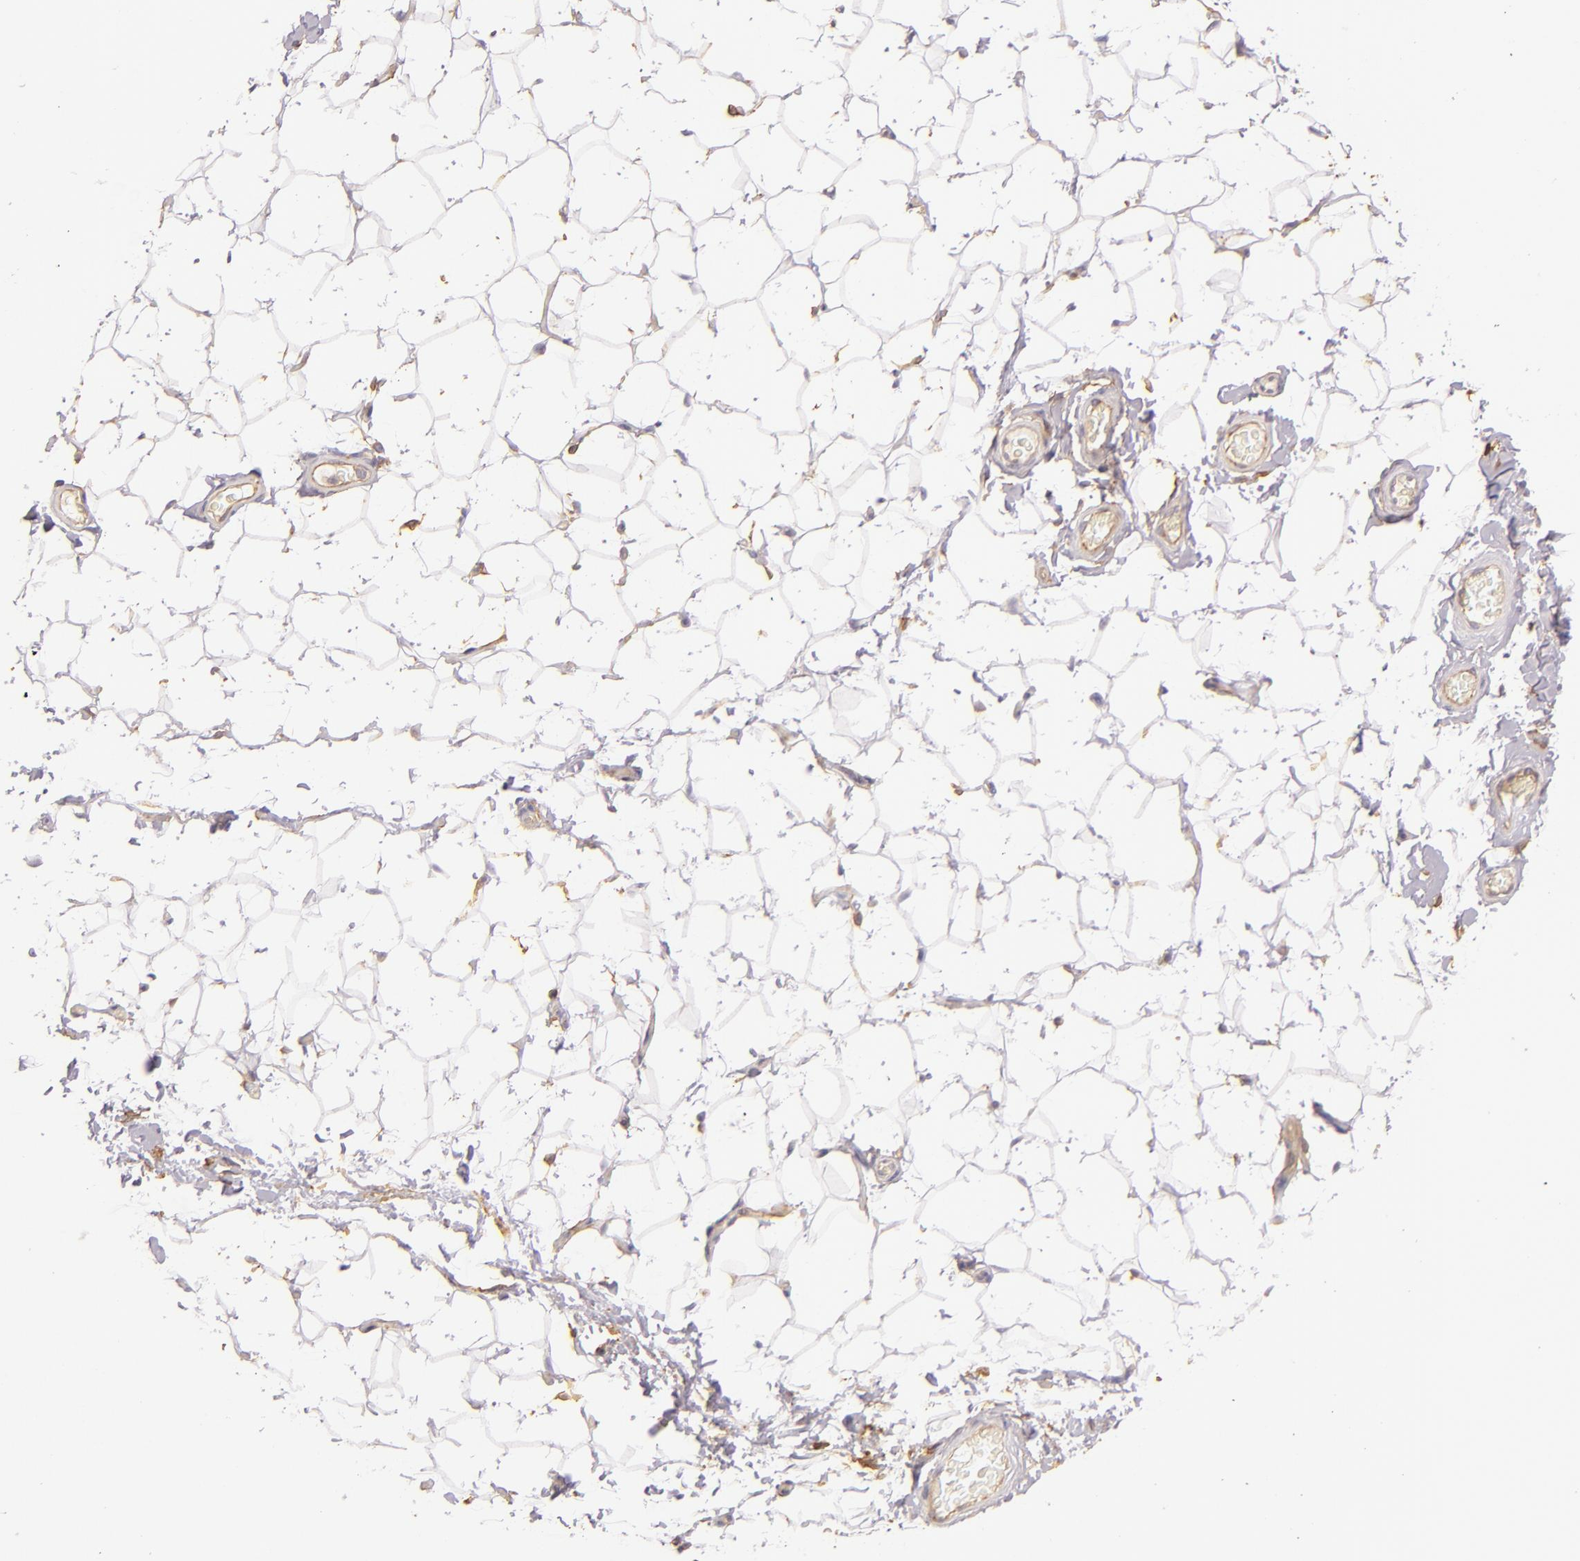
{"staining": {"intensity": "negative", "quantity": "none", "location": "none"}, "tissue": "adipose tissue", "cell_type": "Adipocytes", "image_type": "normal", "snomed": [{"axis": "morphology", "description": "Normal tissue, NOS"}, {"axis": "topography", "description": "Soft tissue"}], "caption": "Adipocytes show no significant staining in normal adipose tissue. (DAB (3,3'-diaminobenzidine) immunohistochemistry (IHC) visualized using brightfield microscopy, high magnification).", "gene": "CTSF", "patient": {"sex": "male", "age": 26}}